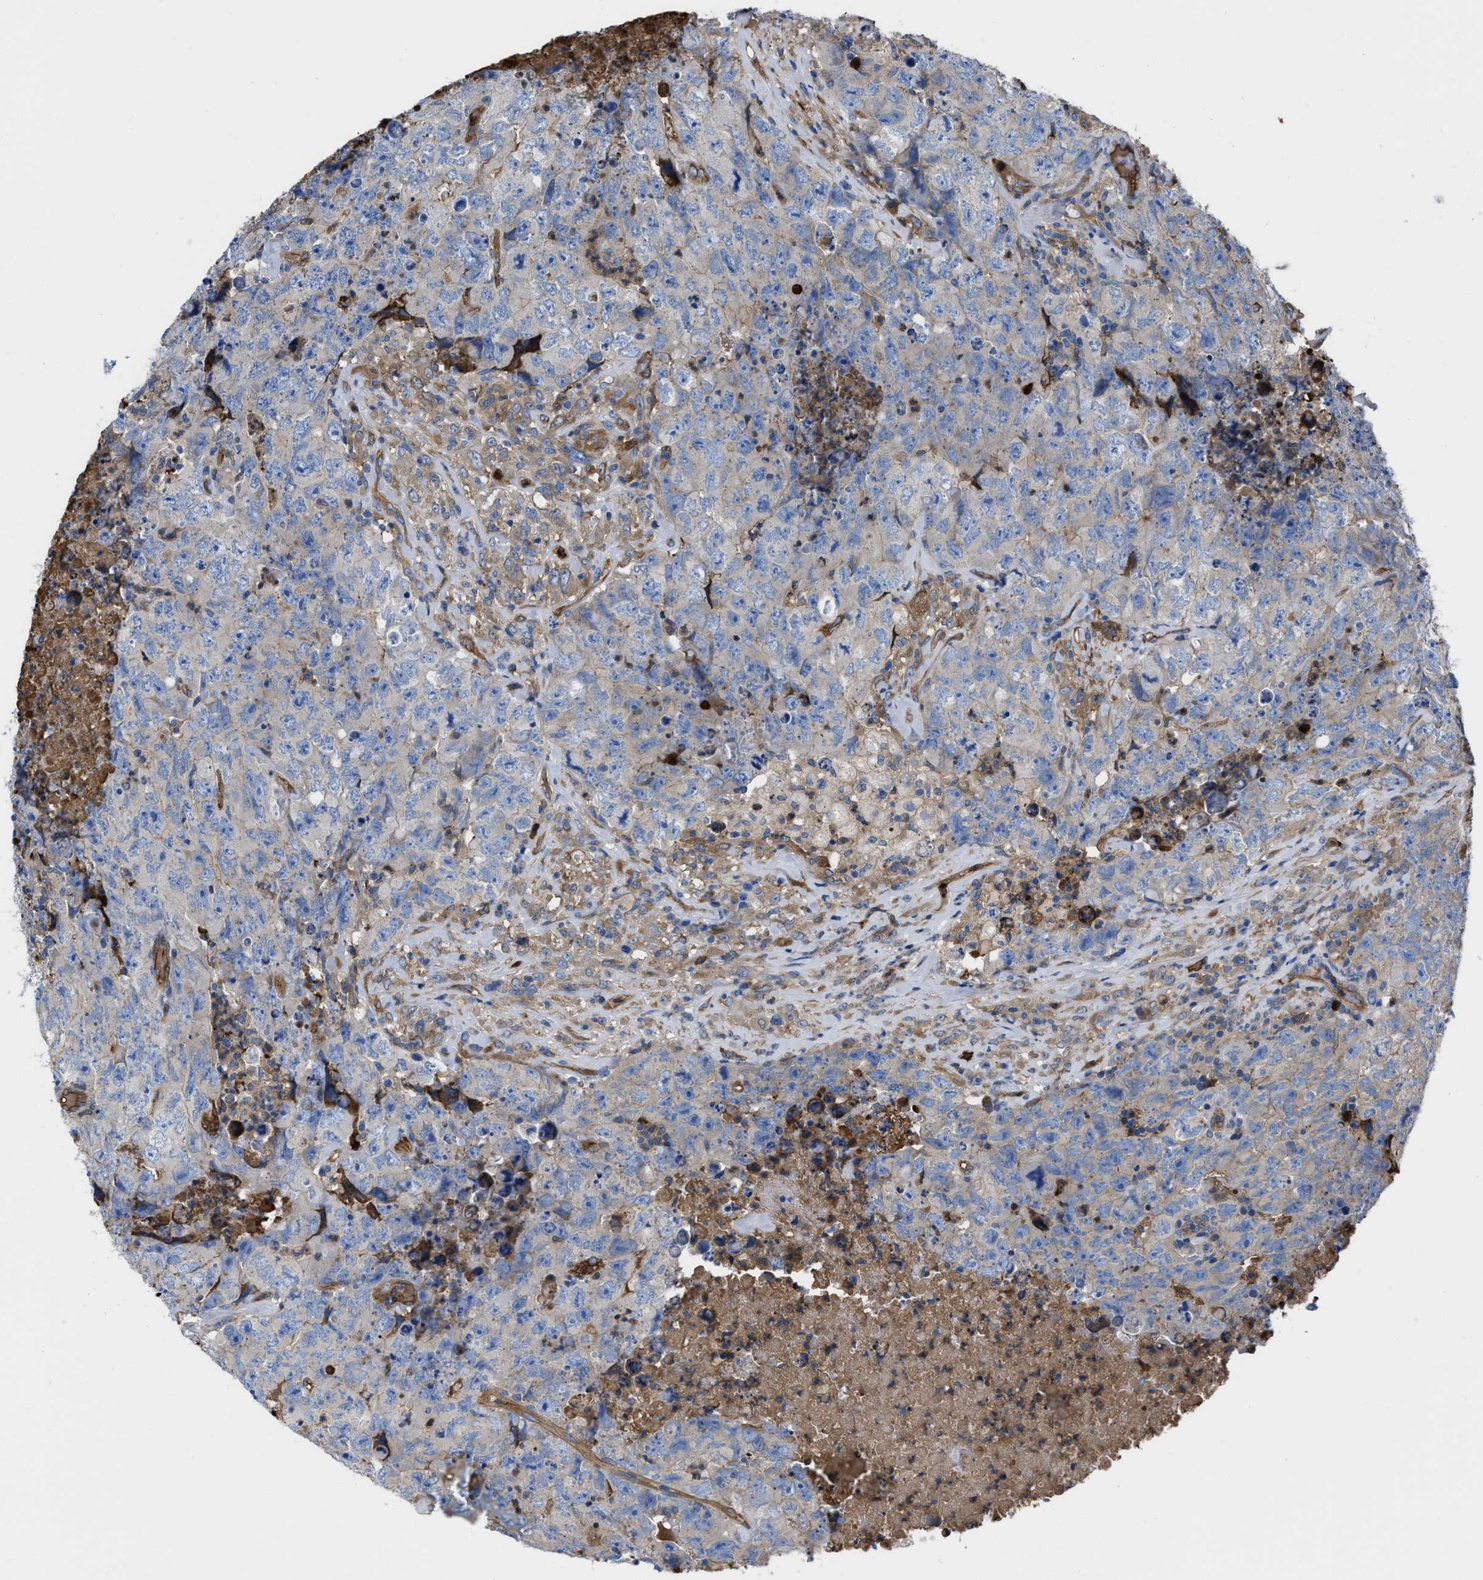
{"staining": {"intensity": "weak", "quantity": "<25%", "location": "cytoplasmic/membranous"}, "tissue": "testis cancer", "cell_type": "Tumor cells", "image_type": "cancer", "snomed": [{"axis": "morphology", "description": "Carcinoma, Embryonal, NOS"}, {"axis": "topography", "description": "Testis"}], "caption": "High magnification brightfield microscopy of testis cancer stained with DAB (3,3'-diaminobenzidine) (brown) and counterstained with hematoxylin (blue): tumor cells show no significant staining.", "gene": "TRIOBP", "patient": {"sex": "male", "age": 32}}